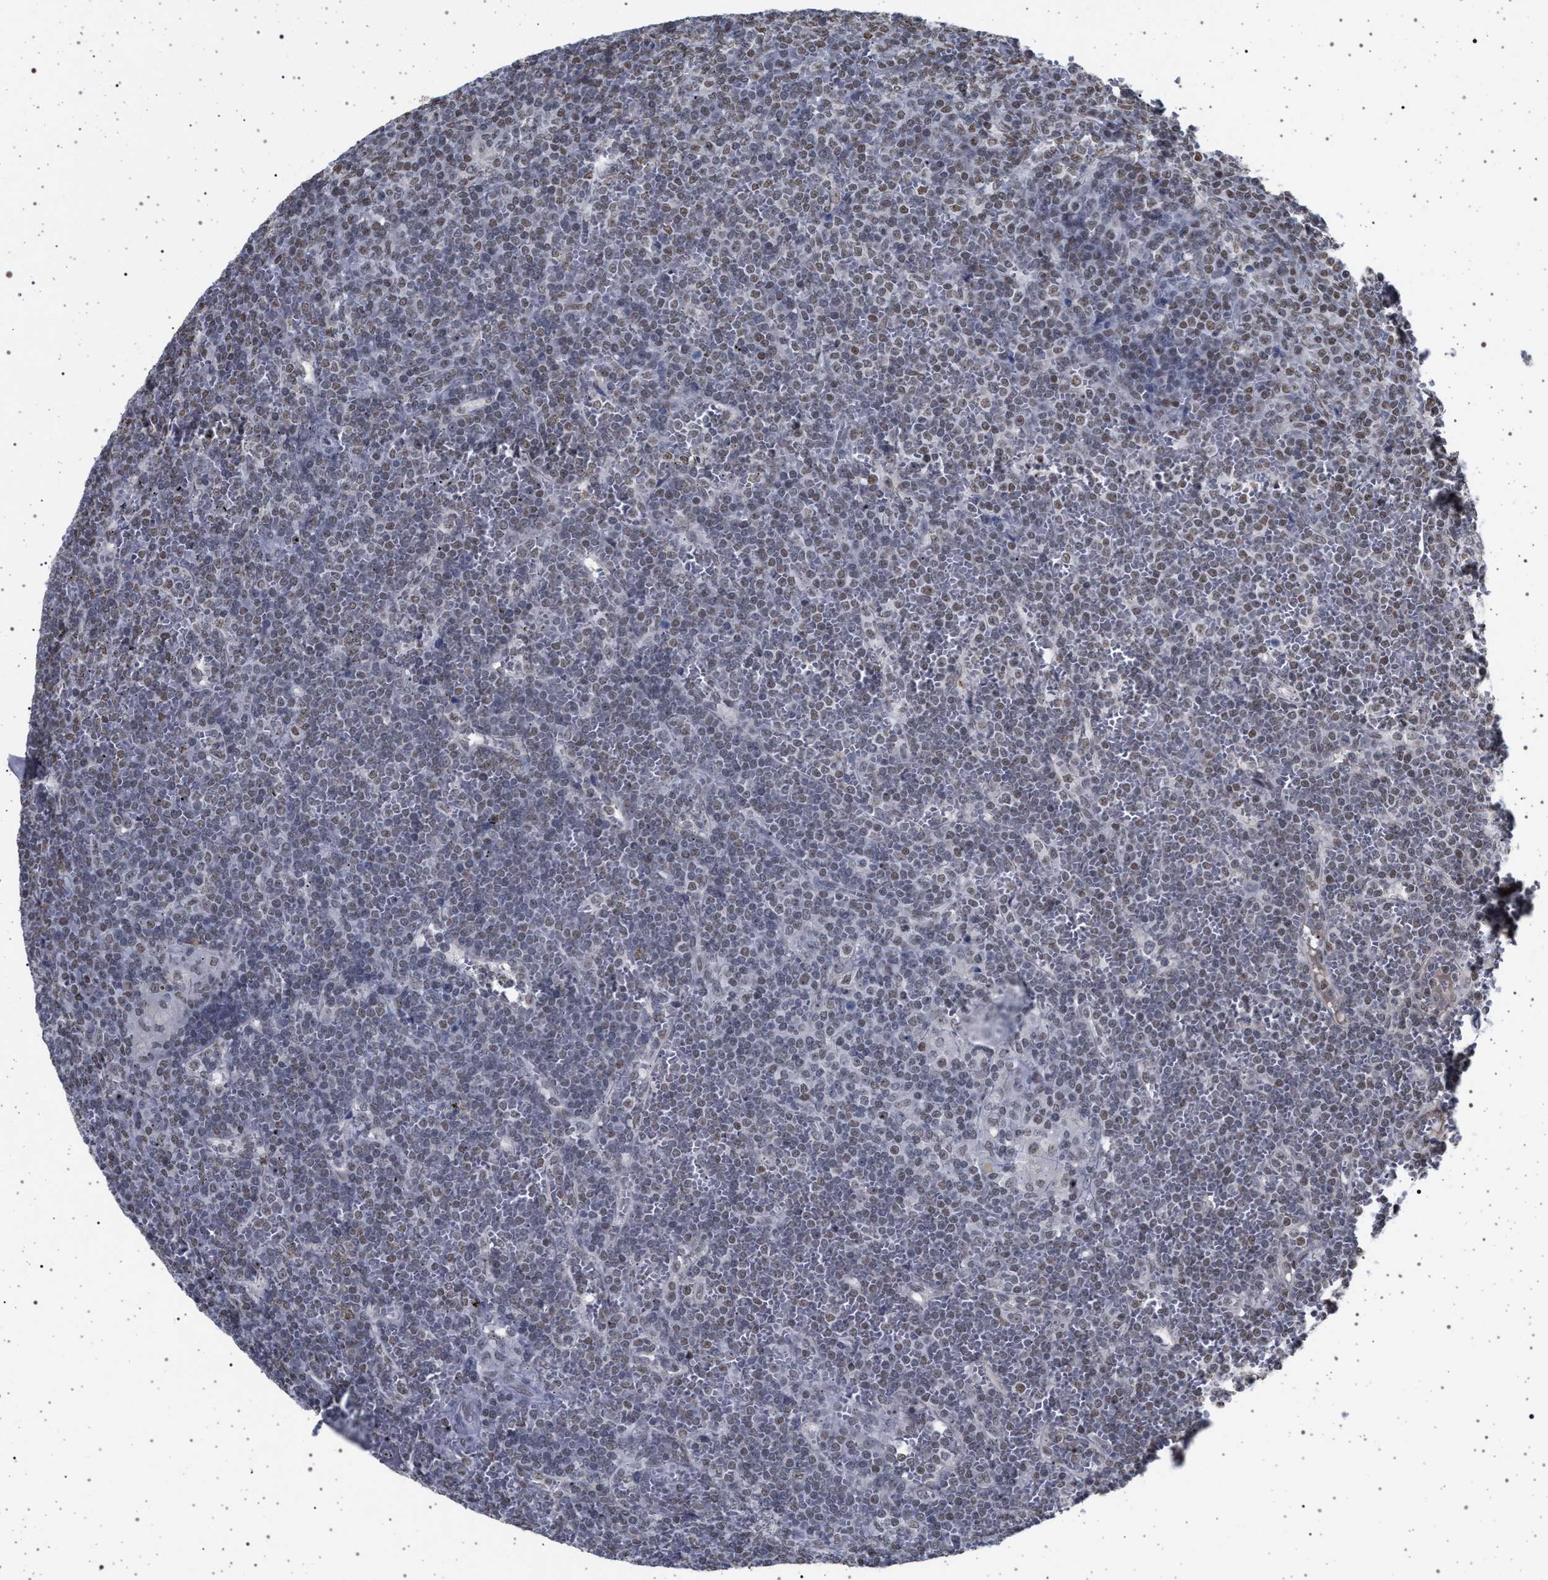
{"staining": {"intensity": "weak", "quantity": "25%-75%", "location": "nuclear"}, "tissue": "lymphoma", "cell_type": "Tumor cells", "image_type": "cancer", "snomed": [{"axis": "morphology", "description": "Malignant lymphoma, non-Hodgkin's type, Low grade"}, {"axis": "topography", "description": "Spleen"}], "caption": "Immunohistochemistry (IHC) photomicrograph of human malignant lymphoma, non-Hodgkin's type (low-grade) stained for a protein (brown), which exhibits low levels of weak nuclear positivity in about 25%-75% of tumor cells.", "gene": "PHF12", "patient": {"sex": "female", "age": 19}}